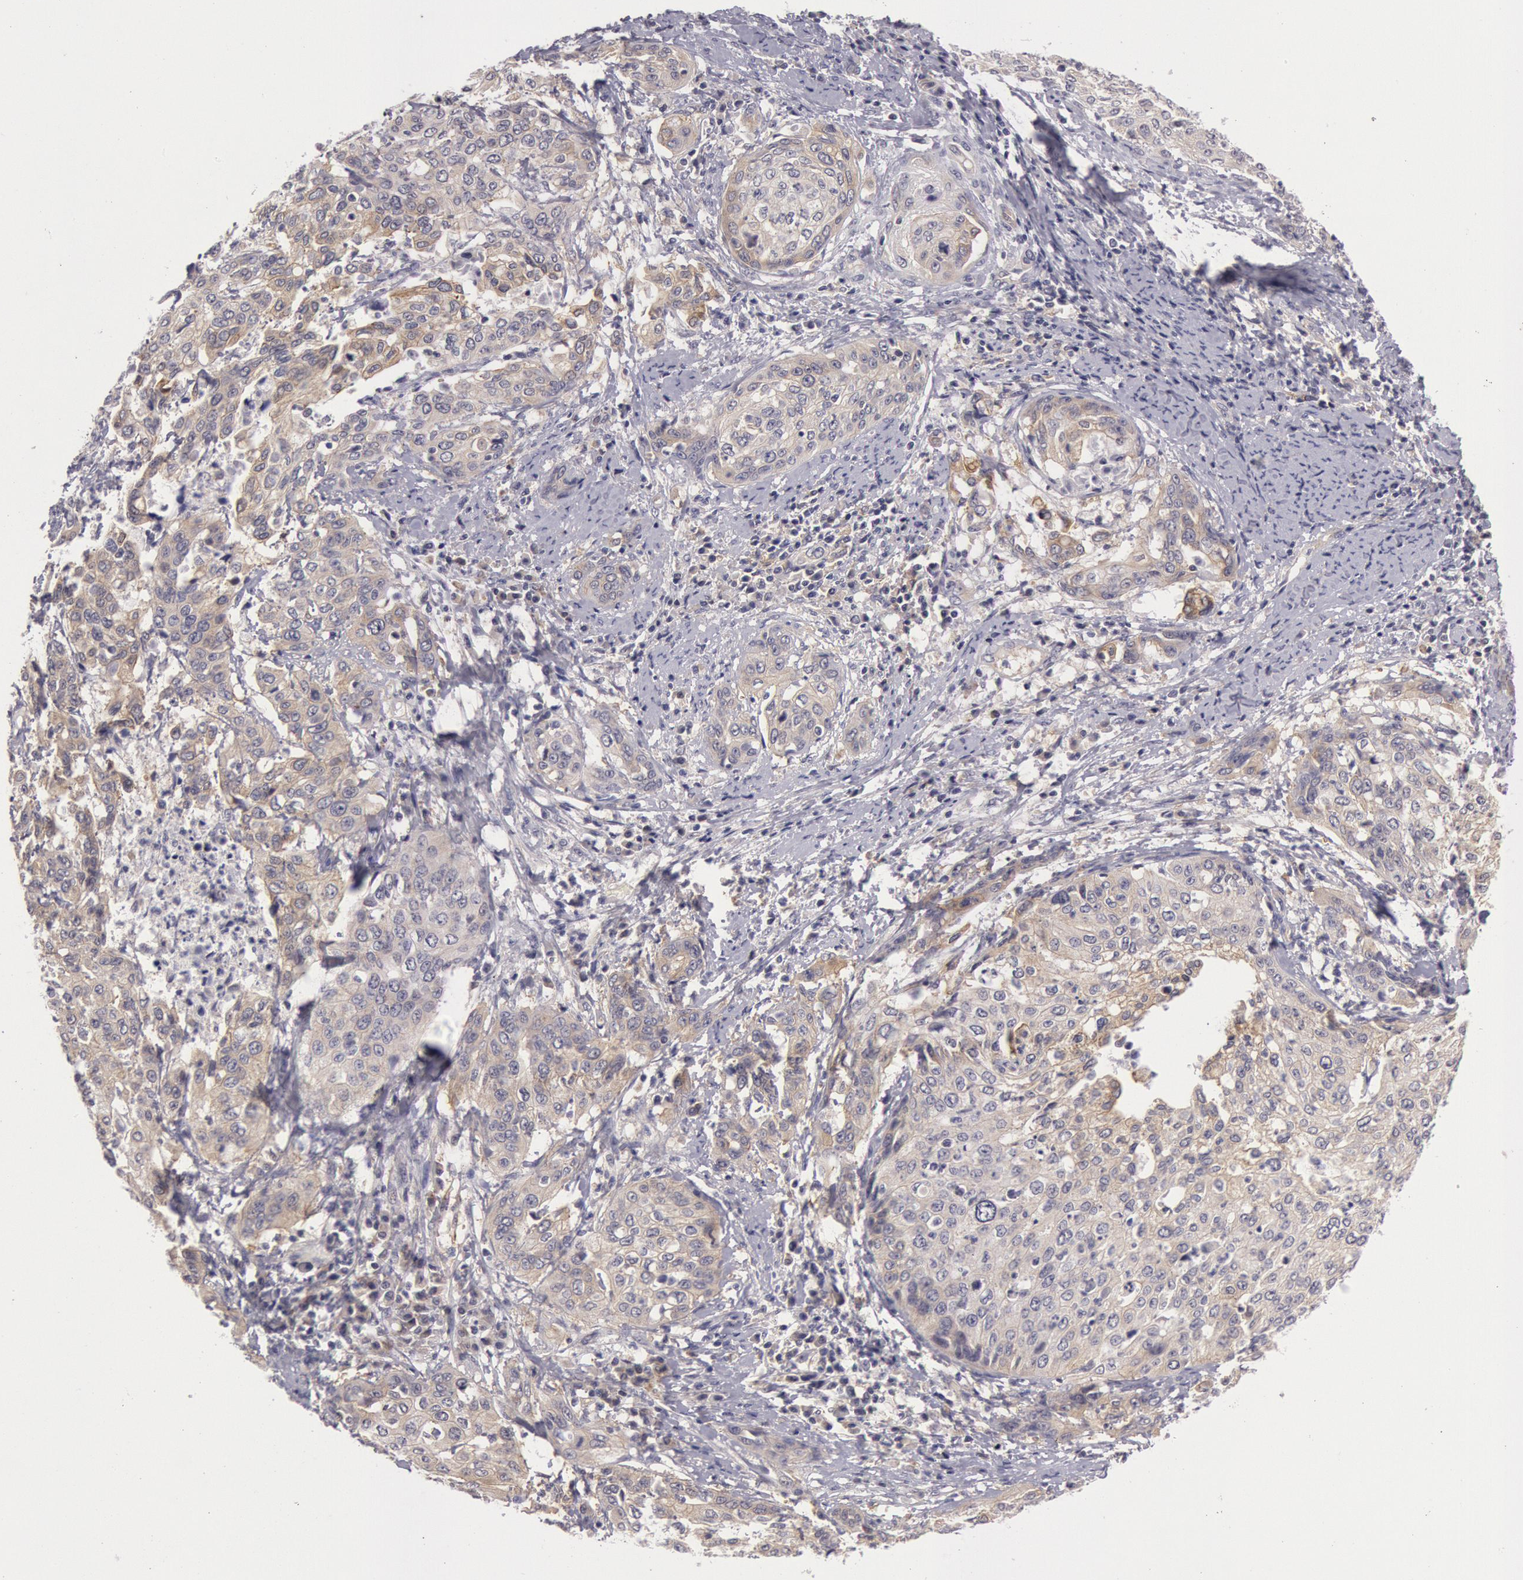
{"staining": {"intensity": "weak", "quantity": "25%-75%", "location": "cytoplasmic/membranous"}, "tissue": "cervical cancer", "cell_type": "Tumor cells", "image_type": "cancer", "snomed": [{"axis": "morphology", "description": "Squamous cell carcinoma, NOS"}, {"axis": "topography", "description": "Cervix"}], "caption": "DAB (3,3'-diaminobenzidine) immunohistochemical staining of human cervical cancer (squamous cell carcinoma) displays weak cytoplasmic/membranous protein expression in approximately 25%-75% of tumor cells.", "gene": "MYO5A", "patient": {"sex": "female", "age": 41}}